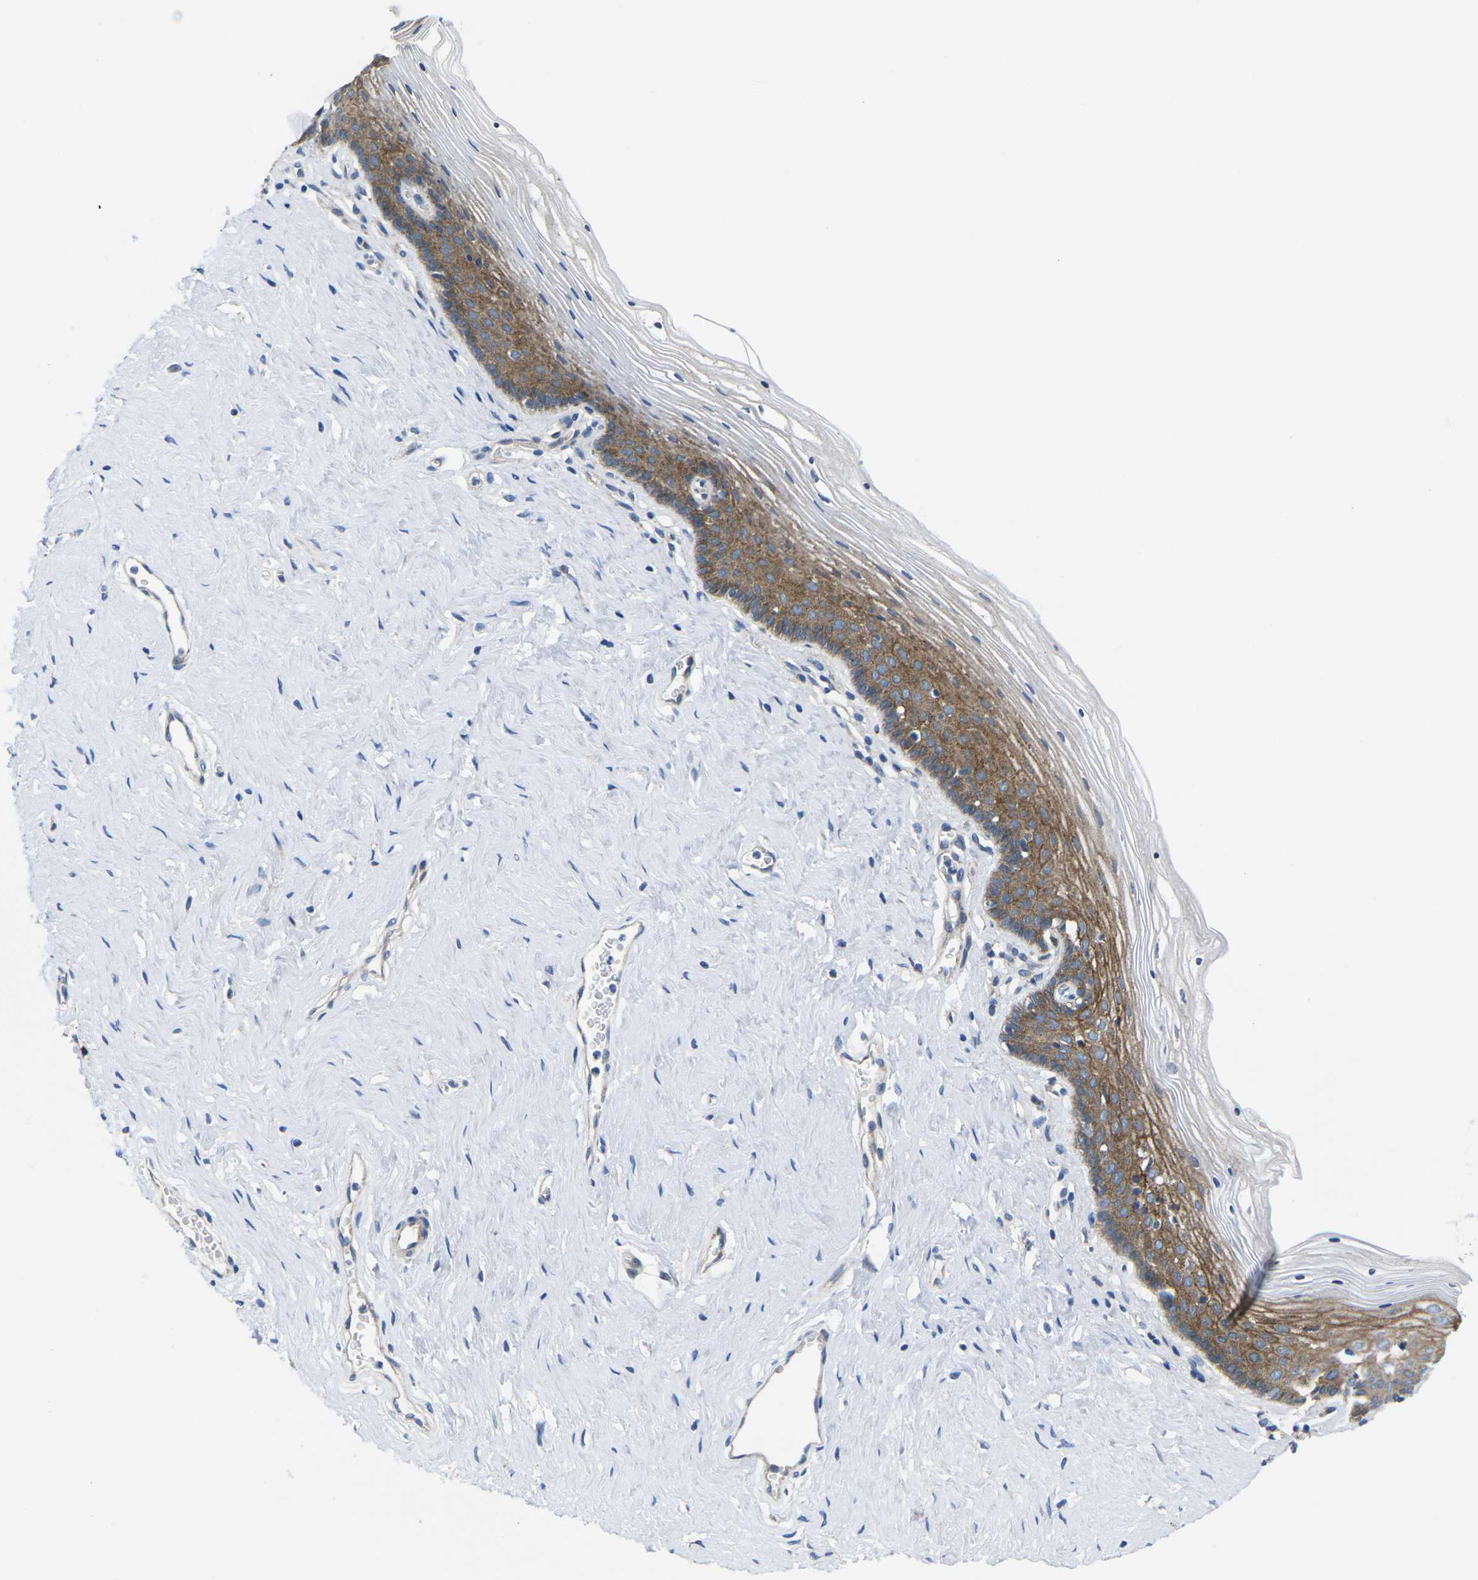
{"staining": {"intensity": "strong", "quantity": "25%-75%", "location": "cytoplasmic/membranous"}, "tissue": "vagina", "cell_type": "Squamous epithelial cells", "image_type": "normal", "snomed": [{"axis": "morphology", "description": "Normal tissue, NOS"}, {"axis": "topography", "description": "Vagina"}], "caption": "The immunohistochemical stain shows strong cytoplasmic/membranous expression in squamous epithelial cells of normal vagina.", "gene": "DLG1", "patient": {"sex": "female", "age": 32}}